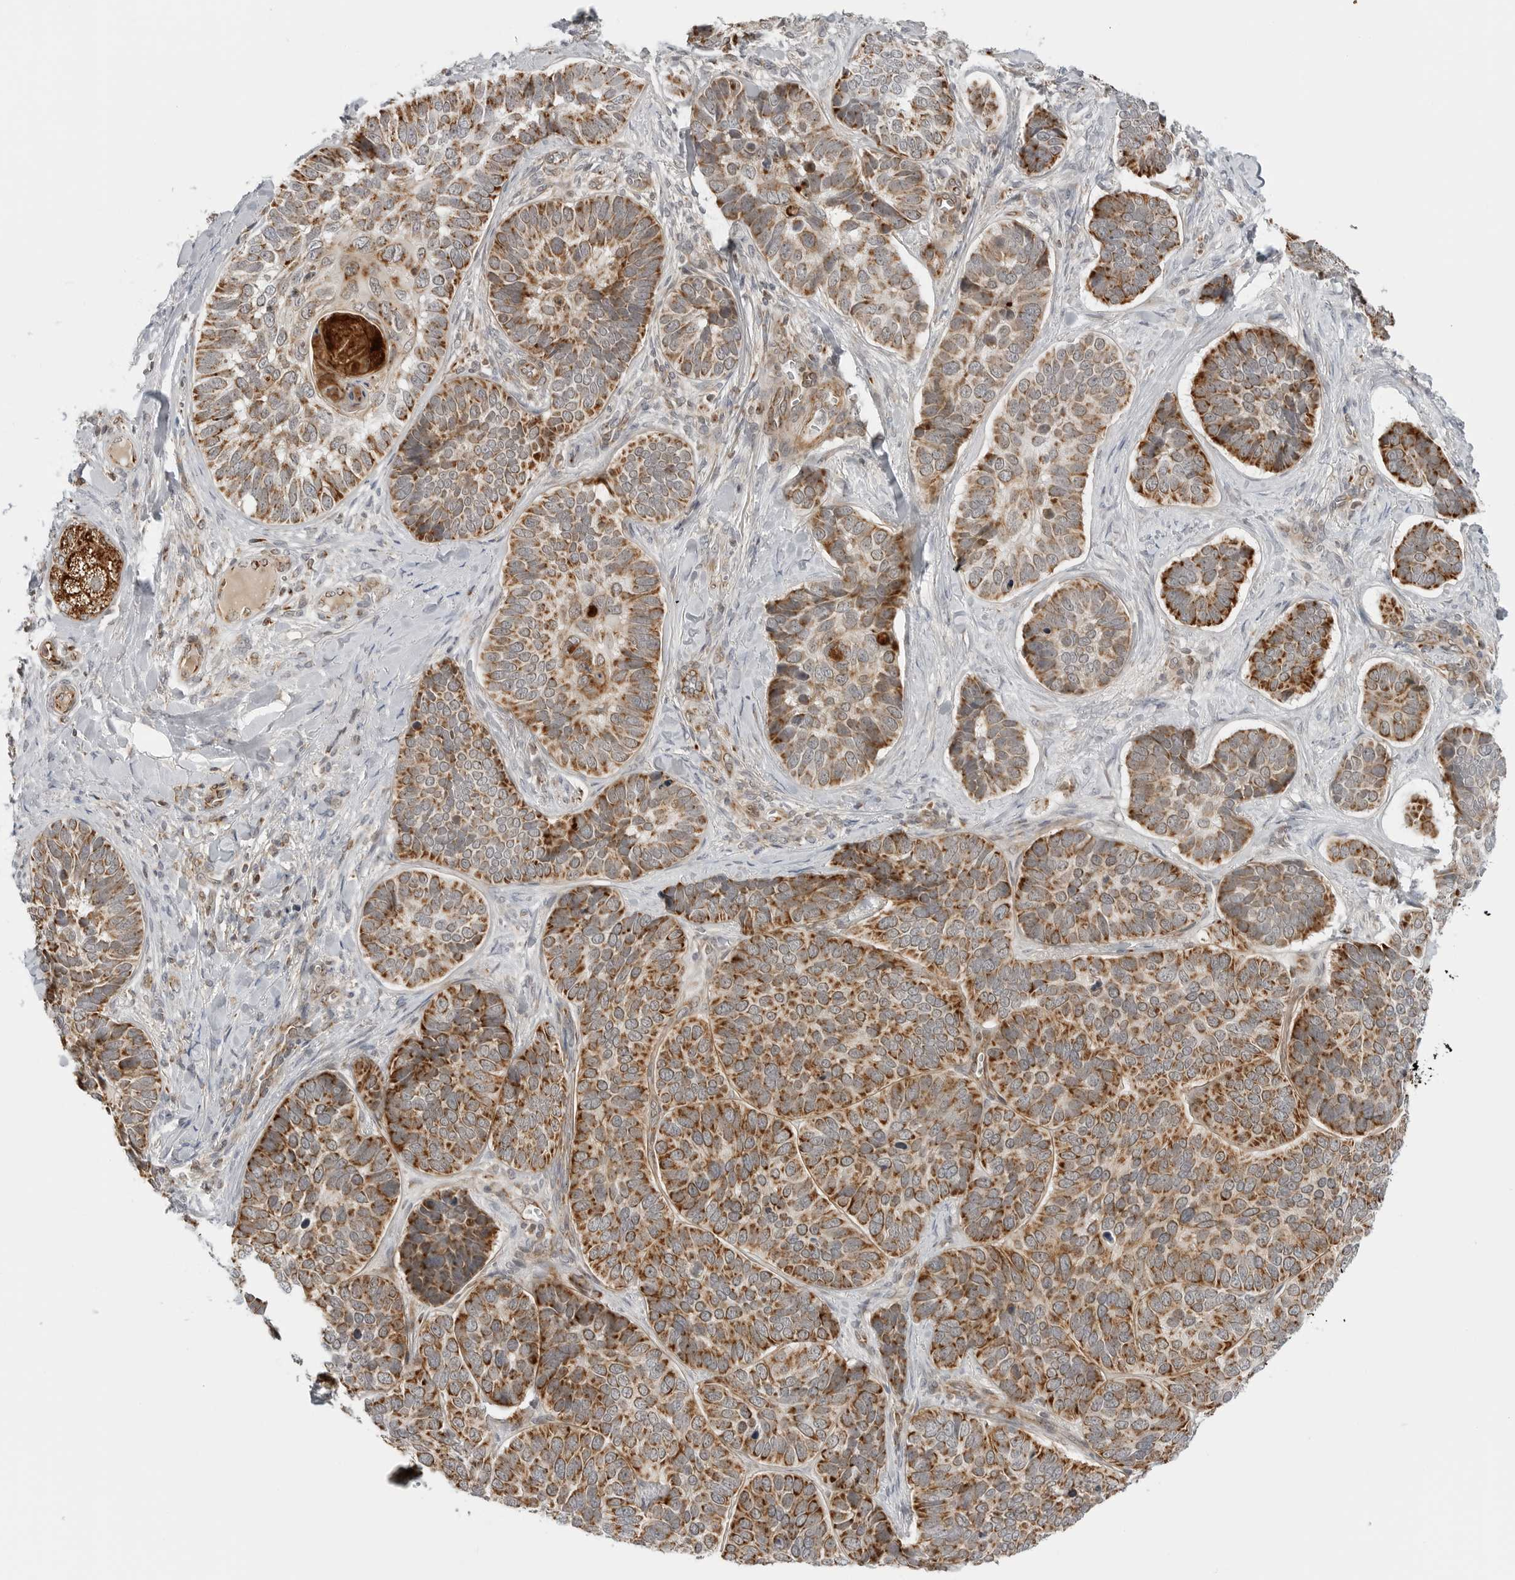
{"staining": {"intensity": "strong", "quantity": ">75%", "location": "cytoplasmic/membranous"}, "tissue": "skin cancer", "cell_type": "Tumor cells", "image_type": "cancer", "snomed": [{"axis": "morphology", "description": "Basal cell carcinoma"}, {"axis": "topography", "description": "Skin"}], "caption": "Immunohistochemical staining of skin cancer (basal cell carcinoma) exhibits strong cytoplasmic/membranous protein staining in approximately >75% of tumor cells.", "gene": "PEX2", "patient": {"sex": "male", "age": 62}}